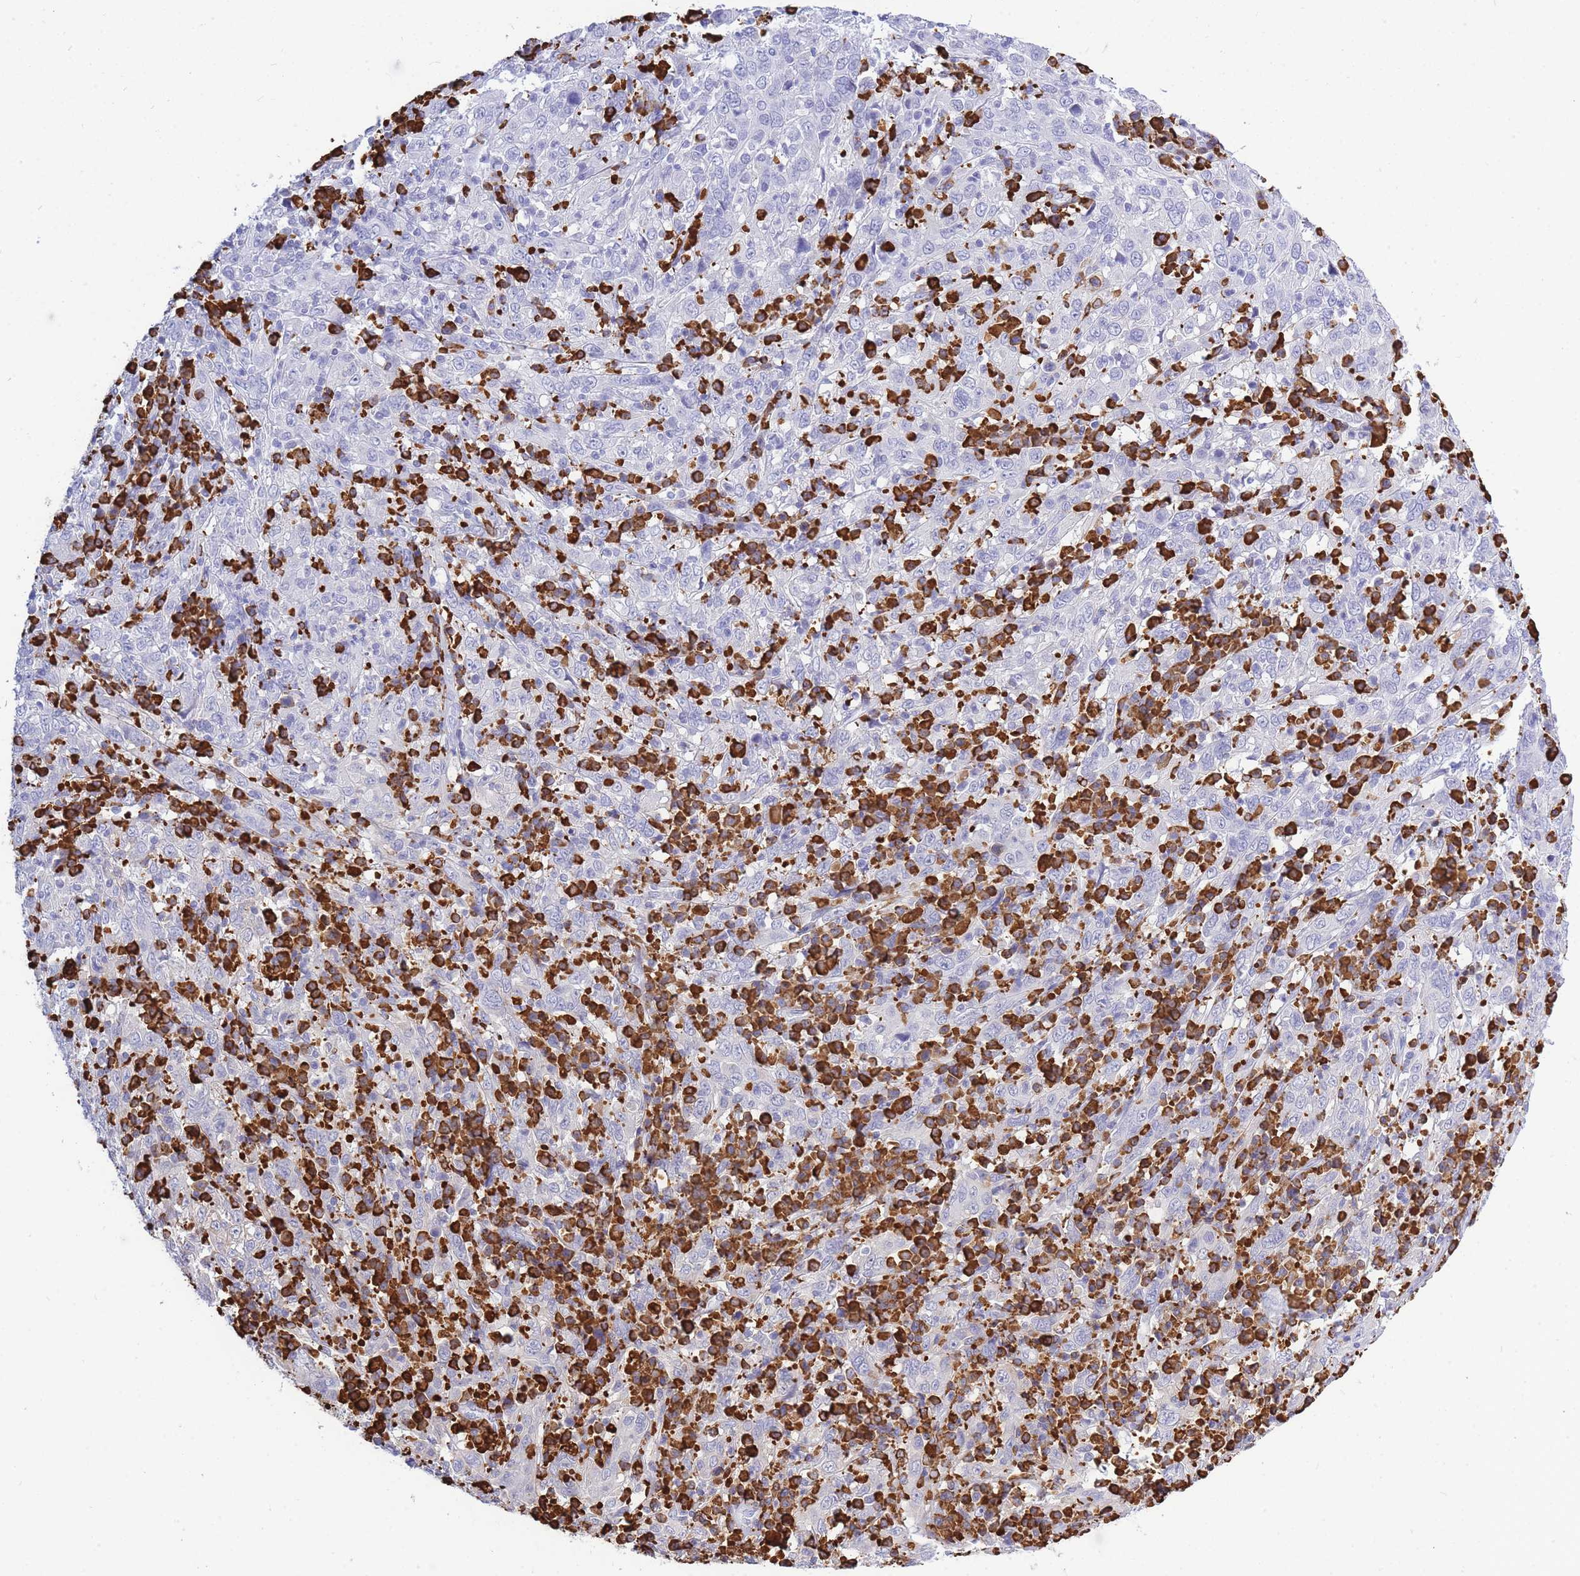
{"staining": {"intensity": "negative", "quantity": "none", "location": "none"}, "tissue": "cervical cancer", "cell_type": "Tumor cells", "image_type": "cancer", "snomed": [{"axis": "morphology", "description": "Squamous cell carcinoma, NOS"}, {"axis": "topography", "description": "Cervix"}], "caption": "The immunohistochemistry (IHC) image has no significant positivity in tumor cells of cervical cancer (squamous cell carcinoma) tissue. (DAB immunohistochemistry, high magnification).", "gene": "ZFP62", "patient": {"sex": "female", "age": 46}}